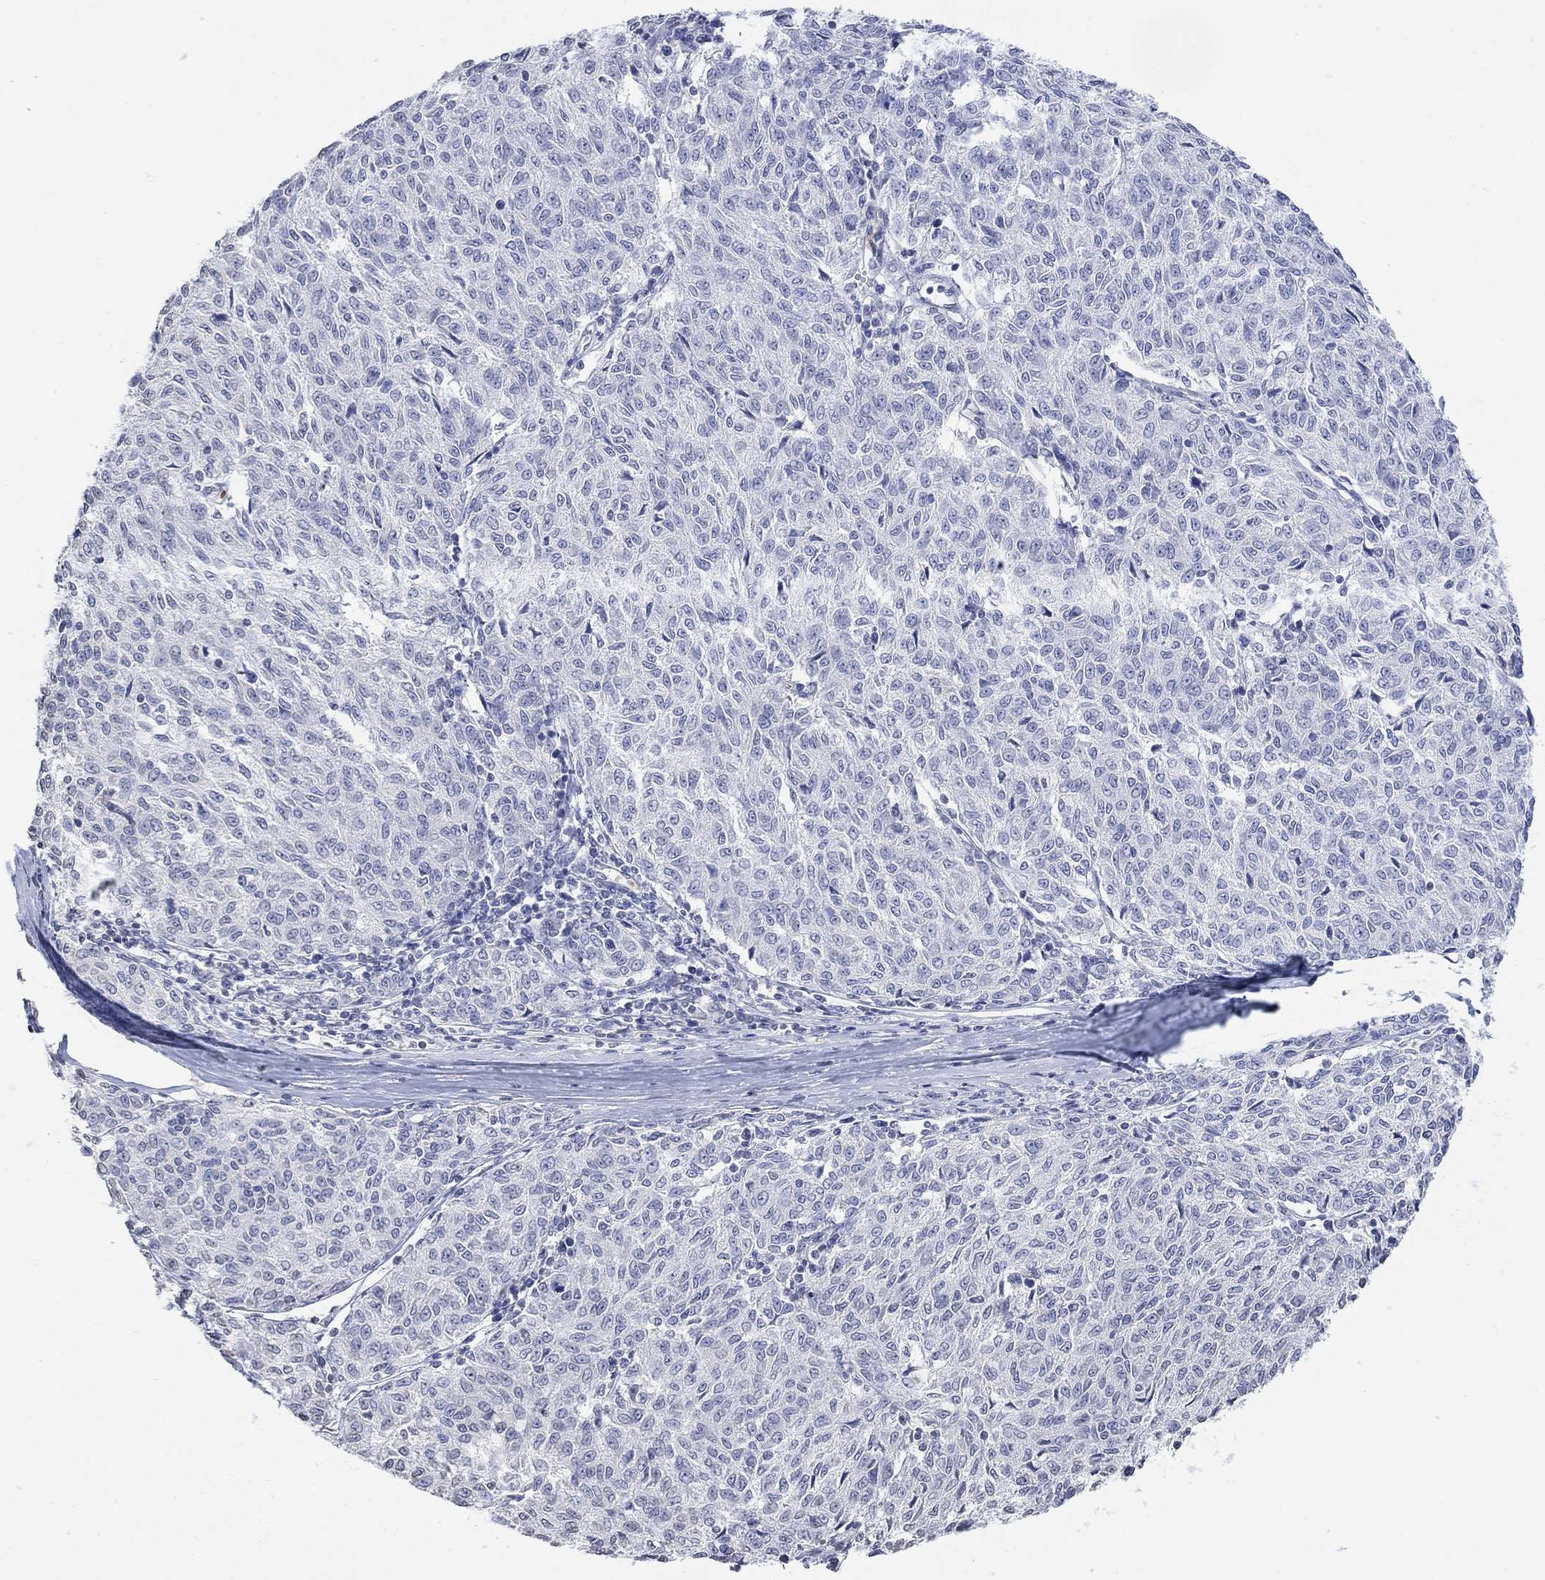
{"staining": {"intensity": "negative", "quantity": "none", "location": "none"}, "tissue": "melanoma", "cell_type": "Tumor cells", "image_type": "cancer", "snomed": [{"axis": "morphology", "description": "Malignant melanoma, NOS"}, {"axis": "topography", "description": "Skin"}], "caption": "A high-resolution photomicrograph shows immunohistochemistry staining of melanoma, which exhibits no significant positivity in tumor cells. Nuclei are stained in blue.", "gene": "TMEM255A", "patient": {"sex": "female", "age": 72}}